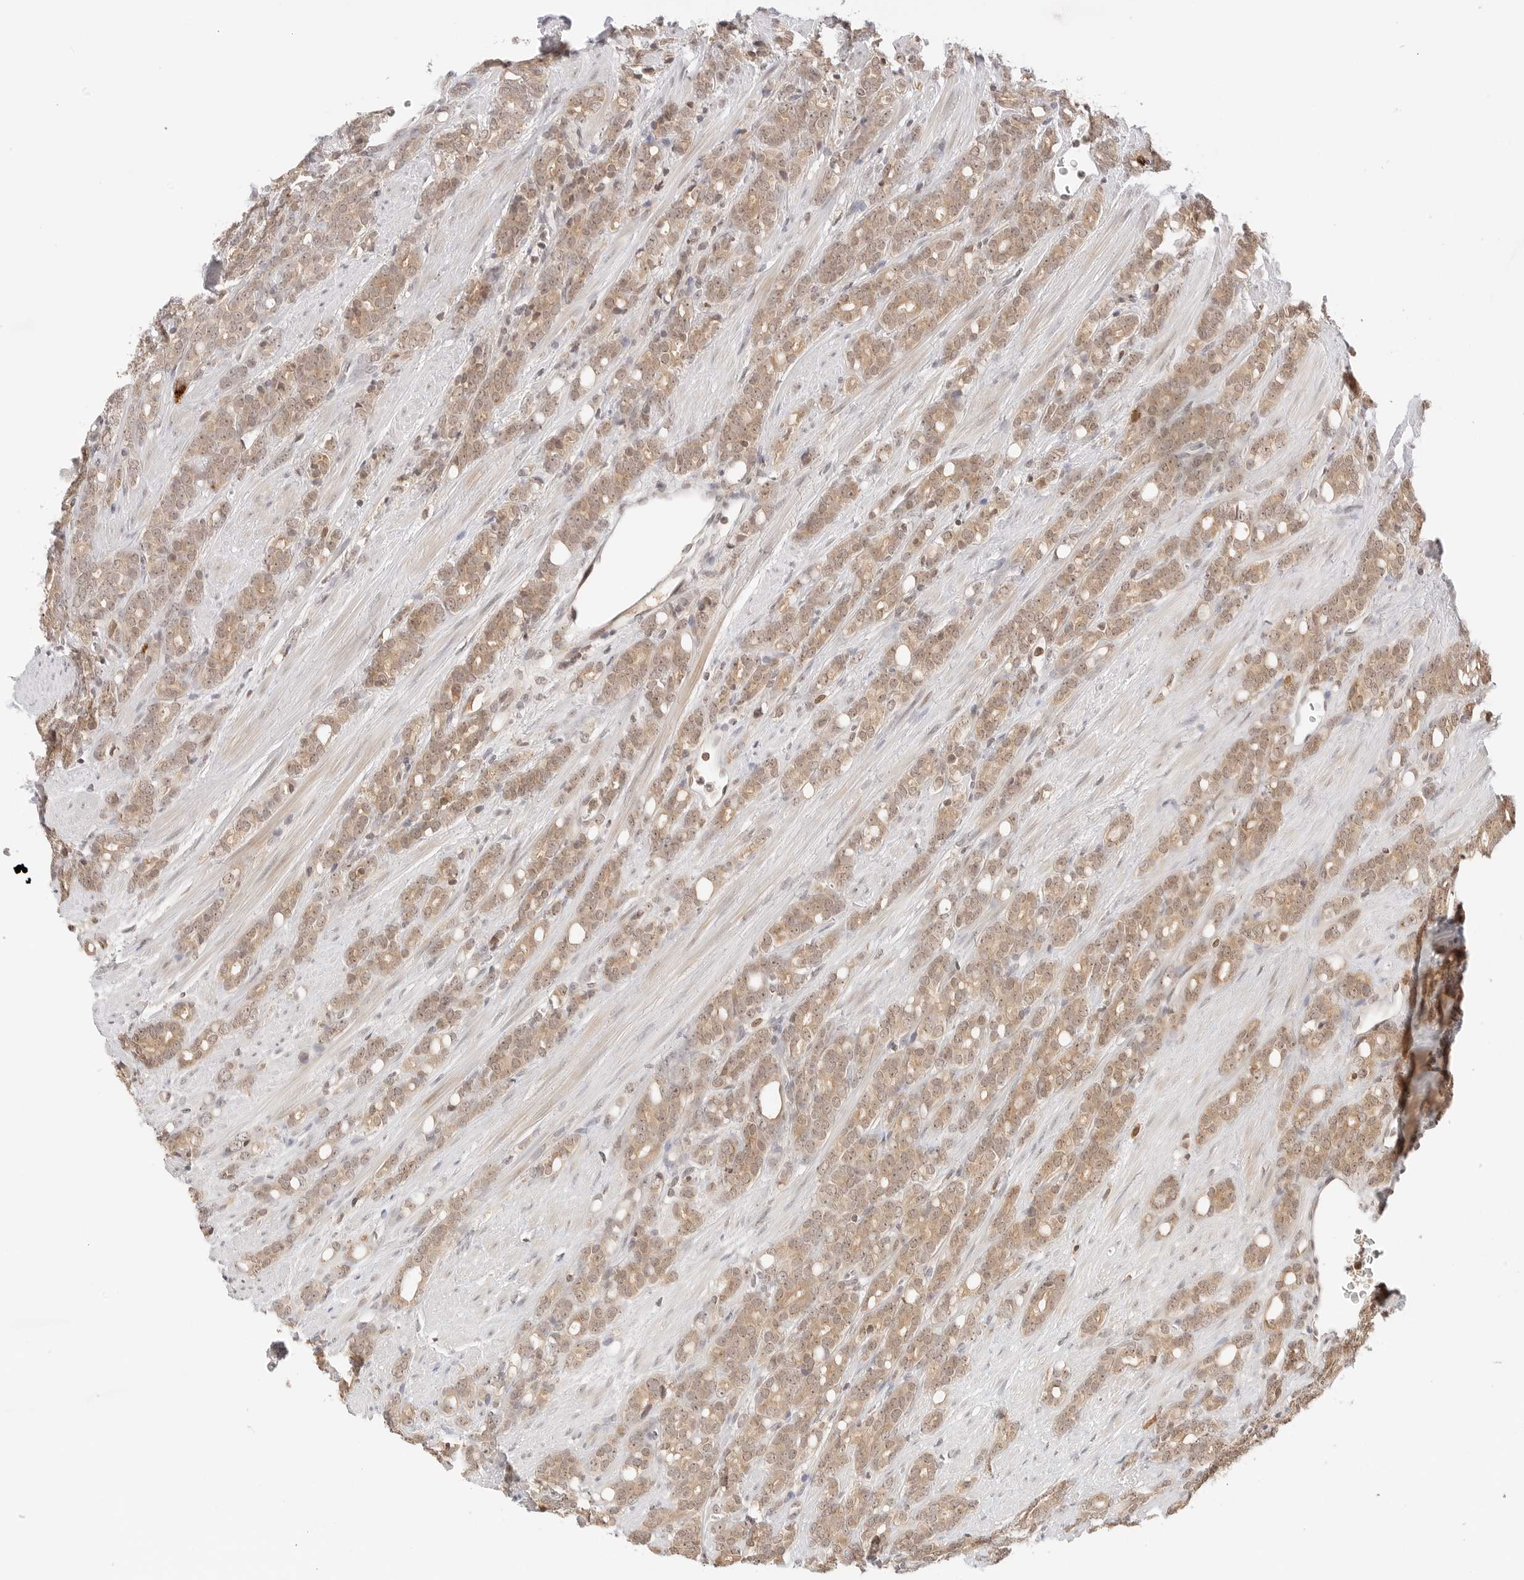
{"staining": {"intensity": "moderate", "quantity": ">75%", "location": "cytoplasmic/membranous"}, "tissue": "prostate cancer", "cell_type": "Tumor cells", "image_type": "cancer", "snomed": [{"axis": "morphology", "description": "Adenocarcinoma, High grade"}, {"axis": "topography", "description": "Prostate"}], "caption": "There is medium levels of moderate cytoplasmic/membranous expression in tumor cells of prostate adenocarcinoma (high-grade), as demonstrated by immunohistochemical staining (brown color).", "gene": "SEPTIN4", "patient": {"sex": "male", "age": 62}}